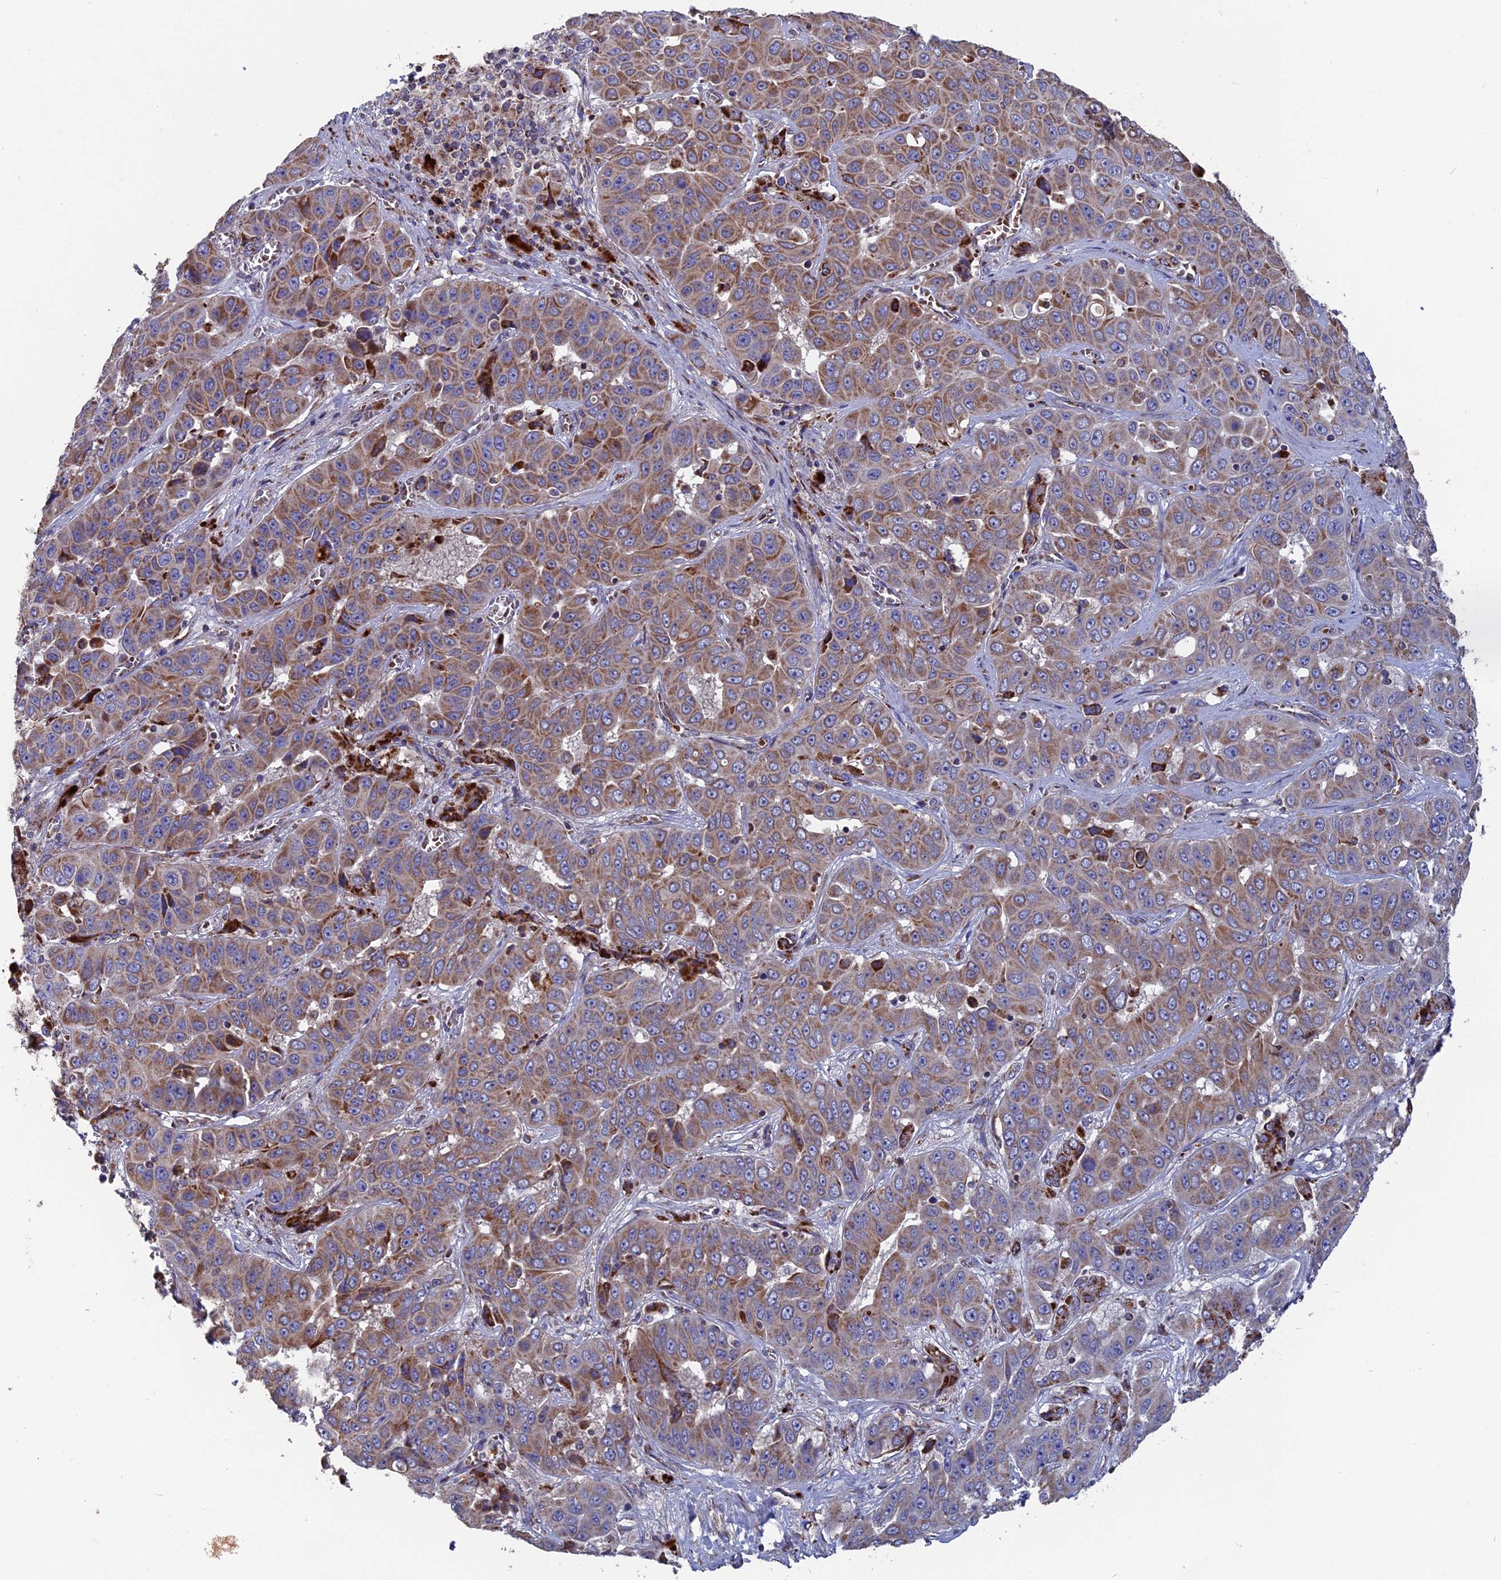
{"staining": {"intensity": "moderate", "quantity": ">75%", "location": "cytoplasmic/membranous"}, "tissue": "liver cancer", "cell_type": "Tumor cells", "image_type": "cancer", "snomed": [{"axis": "morphology", "description": "Cholangiocarcinoma"}, {"axis": "topography", "description": "Liver"}], "caption": "The image displays staining of liver cancer, revealing moderate cytoplasmic/membranous protein positivity (brown color) within tumor cells. (Stains: DAB (3,3'-diaminobenzidine) in brown, nuclei in blue, Microscopy: brightfield microscopy at high magnification).", "gene": "TGFA", "patient": {"sex": "female", "age": 52}}